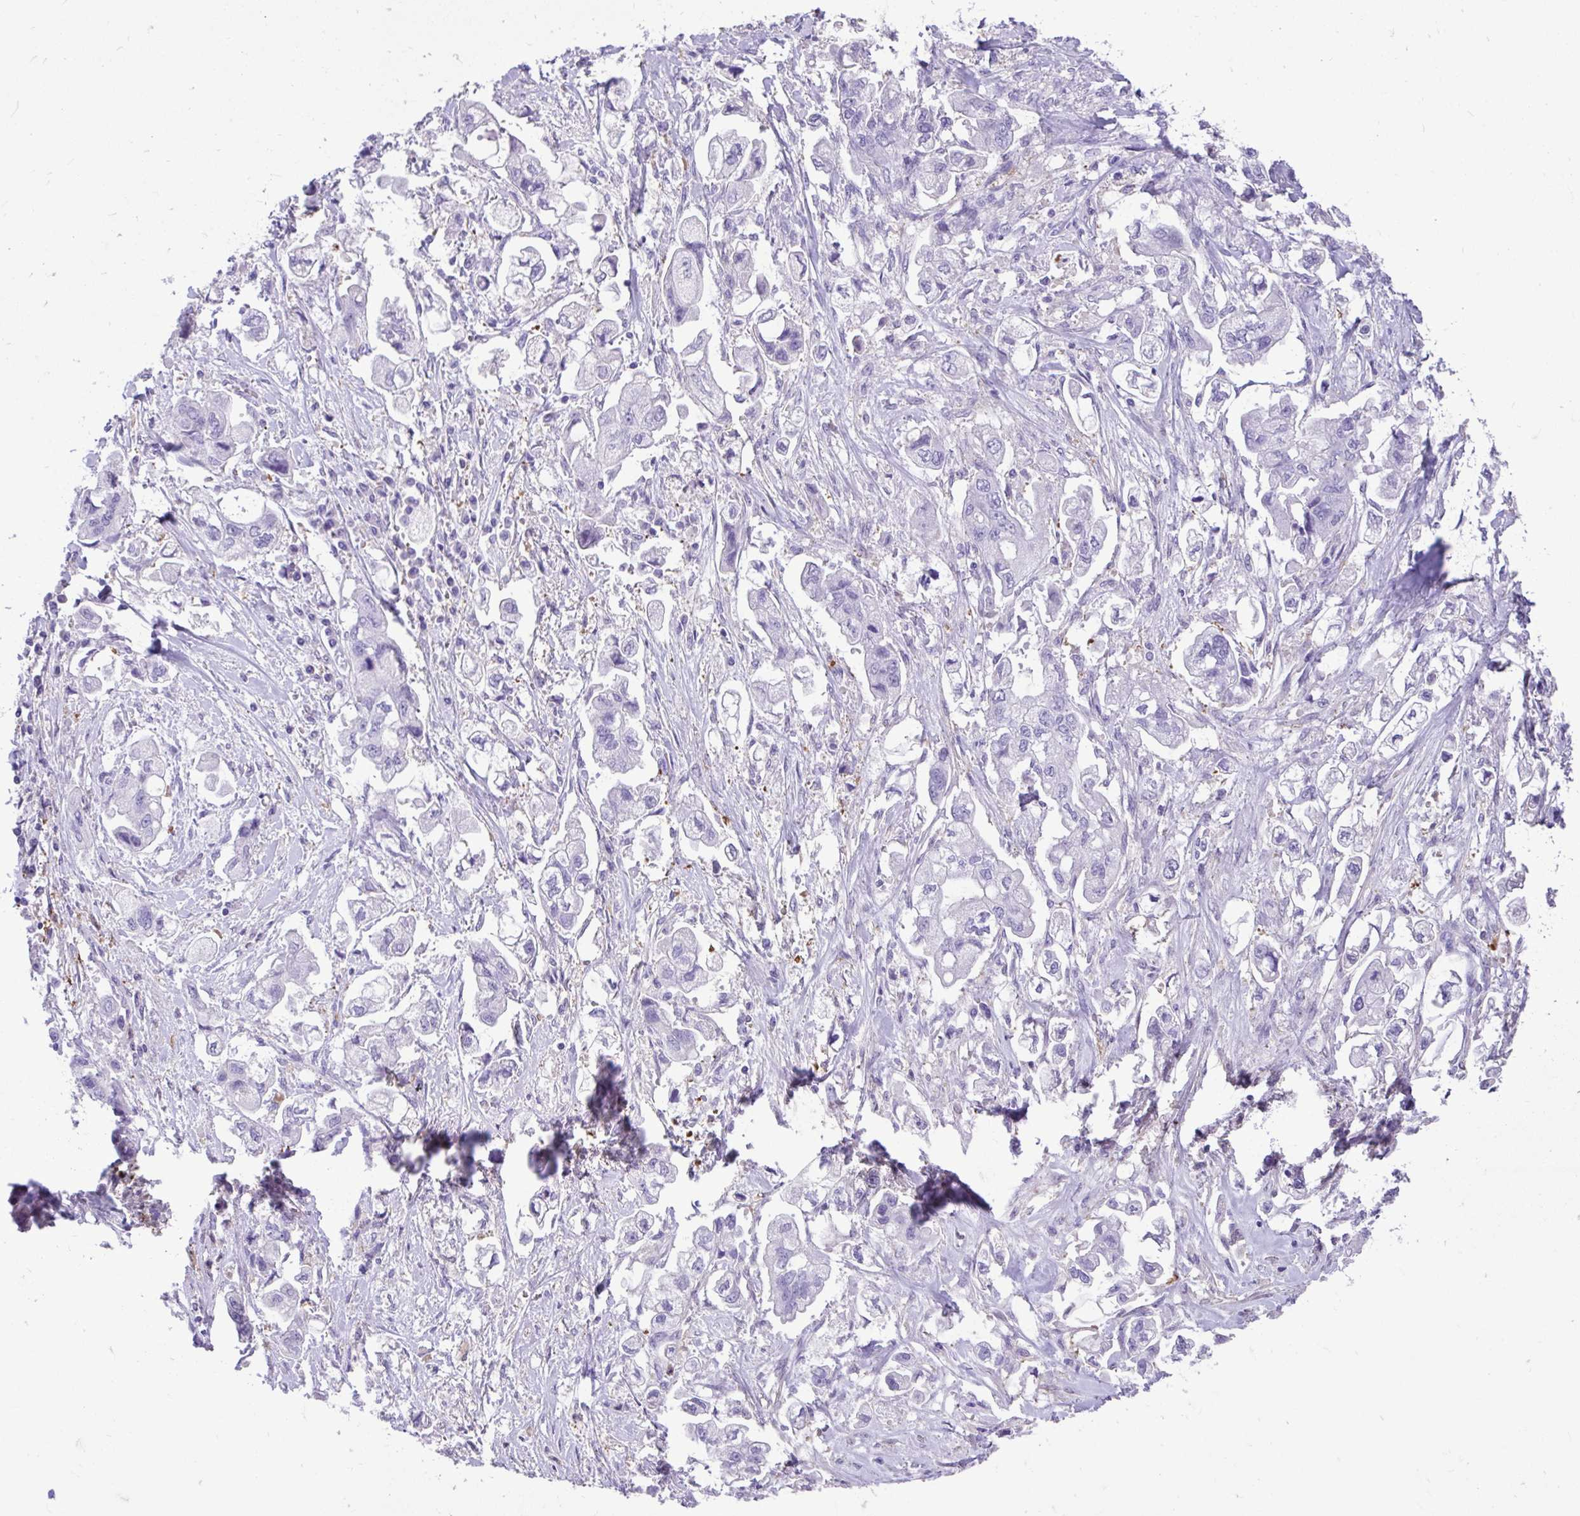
{"staining": {"intensity": "negative", "quantity": "none", "location": "none"}, "tissue": "stomach cancer", "cell_type": "Tumor cells", "image_type": "cancer", "snomed": [{"axis": "morphology", "description": "Adenocarcinoma, NOS"}, {"axis": "topography", "description": "Stomach"}], "caption": "A photomicrograph of human stomach adenocarcinoma is negative for staining in tumor cells.", "gene": "TLR7", "patient": {"sex": "male", "age": 62}}